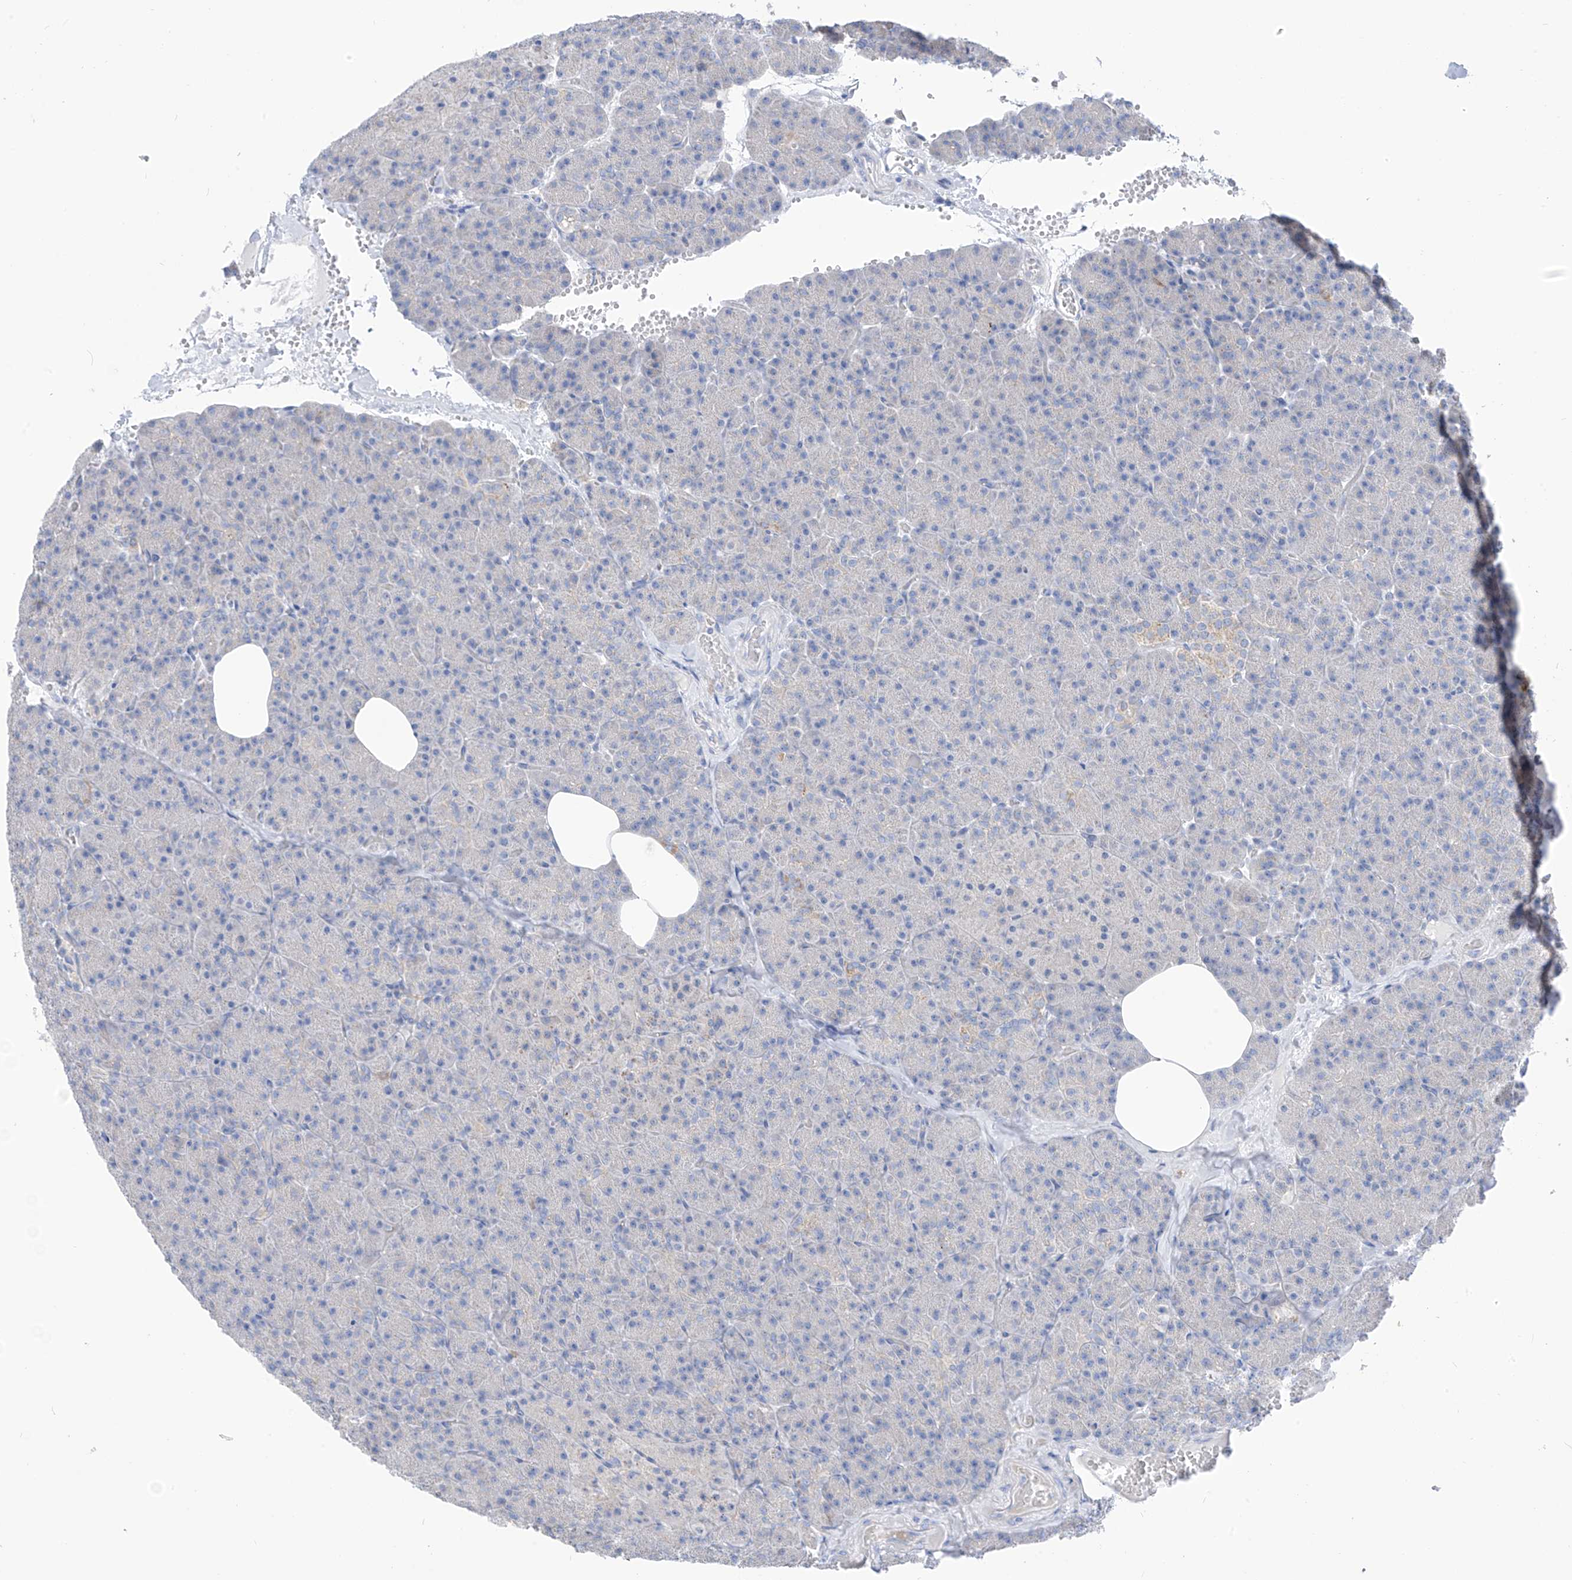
{"staining": {"intensity": "moderate", "quantity": "<25%", "location": "cytoplasmic/membranous"}, "tissue": "pancreas", "cell_type": "Exocrine glandular cells", "image_type": "normal", "snomed": [{"axis": "morphology", "description": "Normal tissue, NOS"}, {"axis": "morphology", "description": "Carcinoid, malignant, NOS"}, {"axis": "topography", "description": "Pancreas"}], "caption": "The micrograph demonstrates a brown stain indicating the presence of a protein in the cytoplasmic/membranous of exocrine glandular cells in pancreas. Using DAB (brown) and hematoxylin (blue) stains, captured at high magnification using brightfield microscopy.", "gene": "ZNF404", "patient": {"sex": "female", "age": 35}}